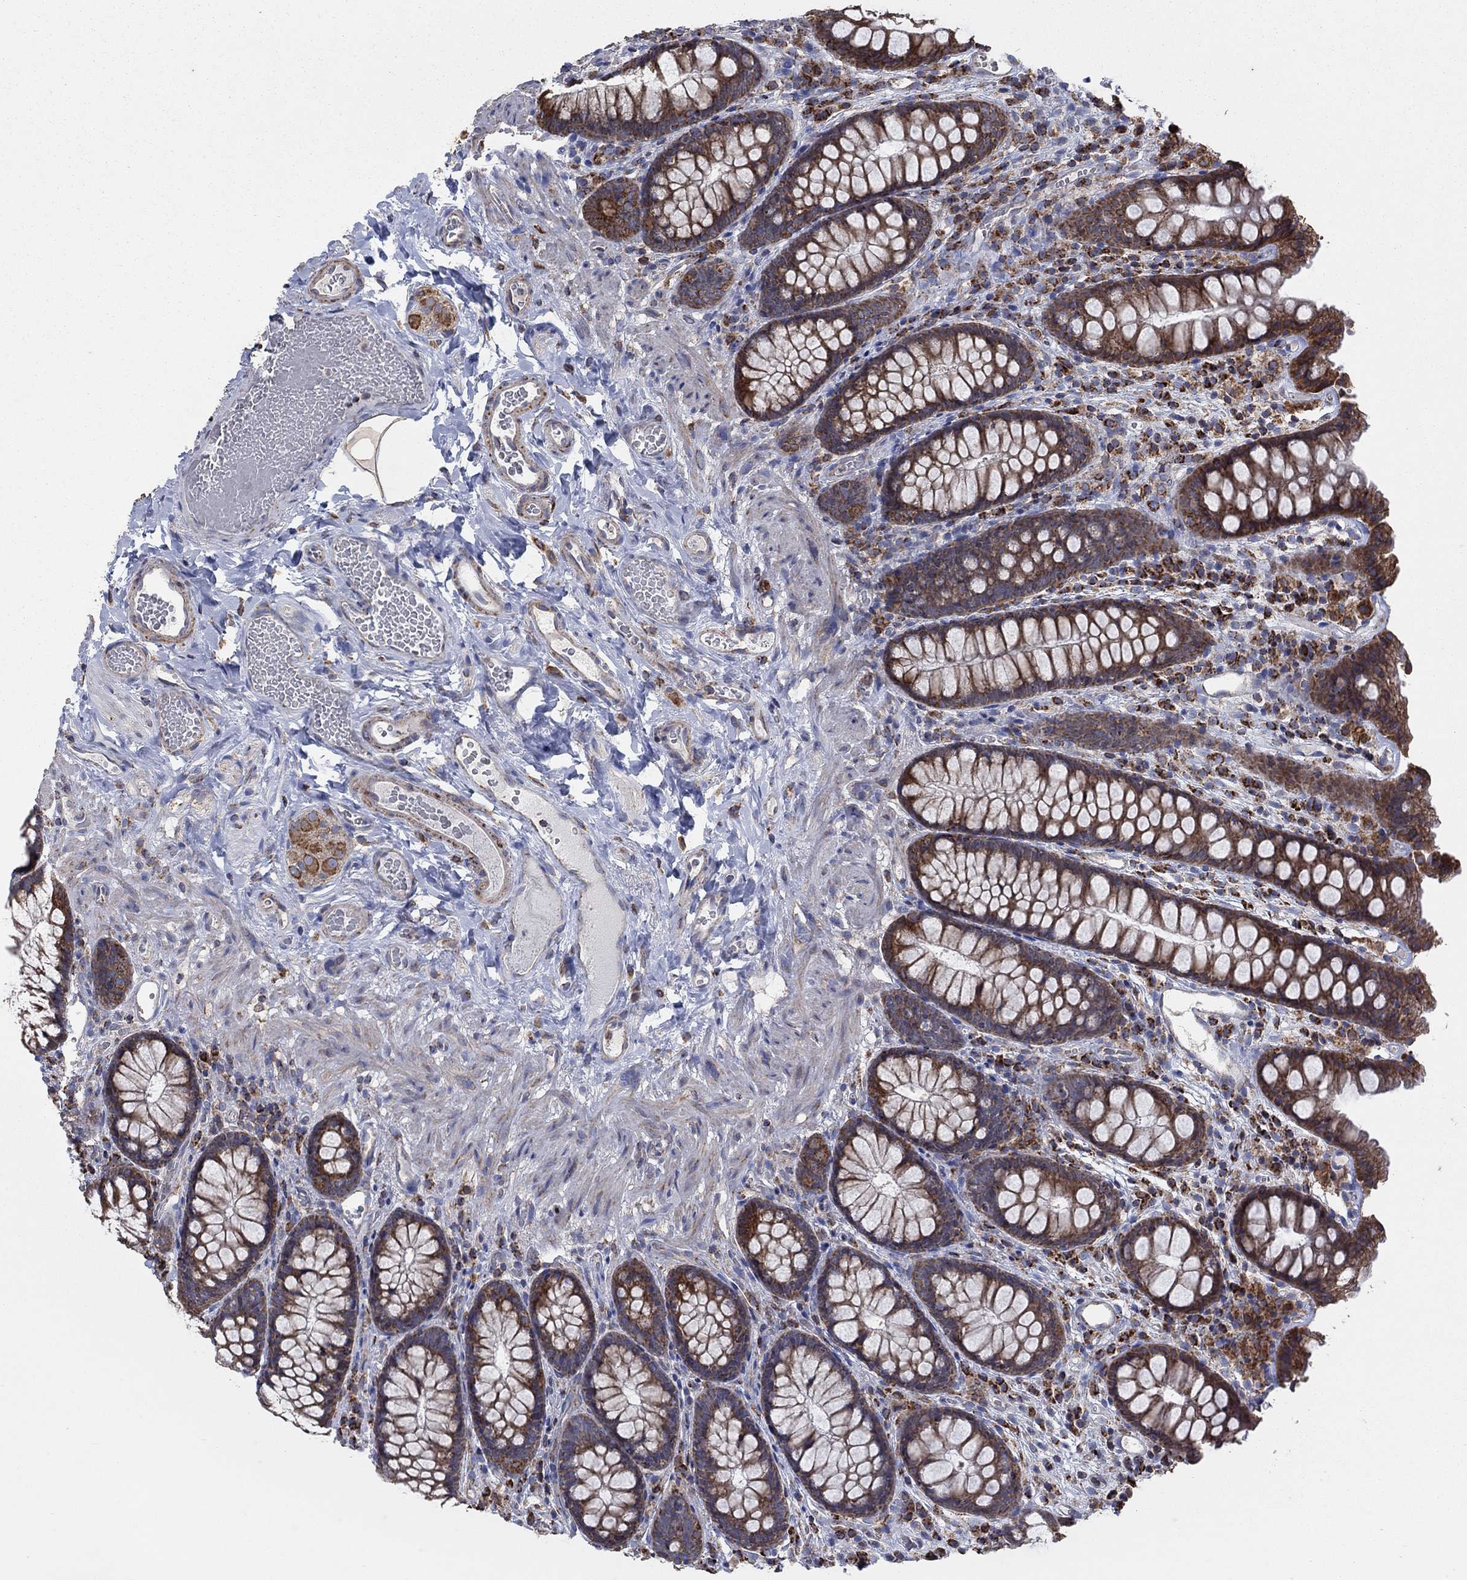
{"staining": {"intensity": "weak", "quantity": "<25%", "location": "cytoplasmic/membranous"}, "tissue": "colon", "cell_type": "Endothelial cells", "image_type": "normal", "snomed": [{"axis": "morphology", "description": "Normal tissue, NOS"}, {"axis": "topography", "description": "Colon"}], "caption": "Immunohistochemistry (IHC) of normal colon exhibits no positivity in endothelial cells.", "gene": "NCEH1", "patient": {"sex": "female", "age": 86}}